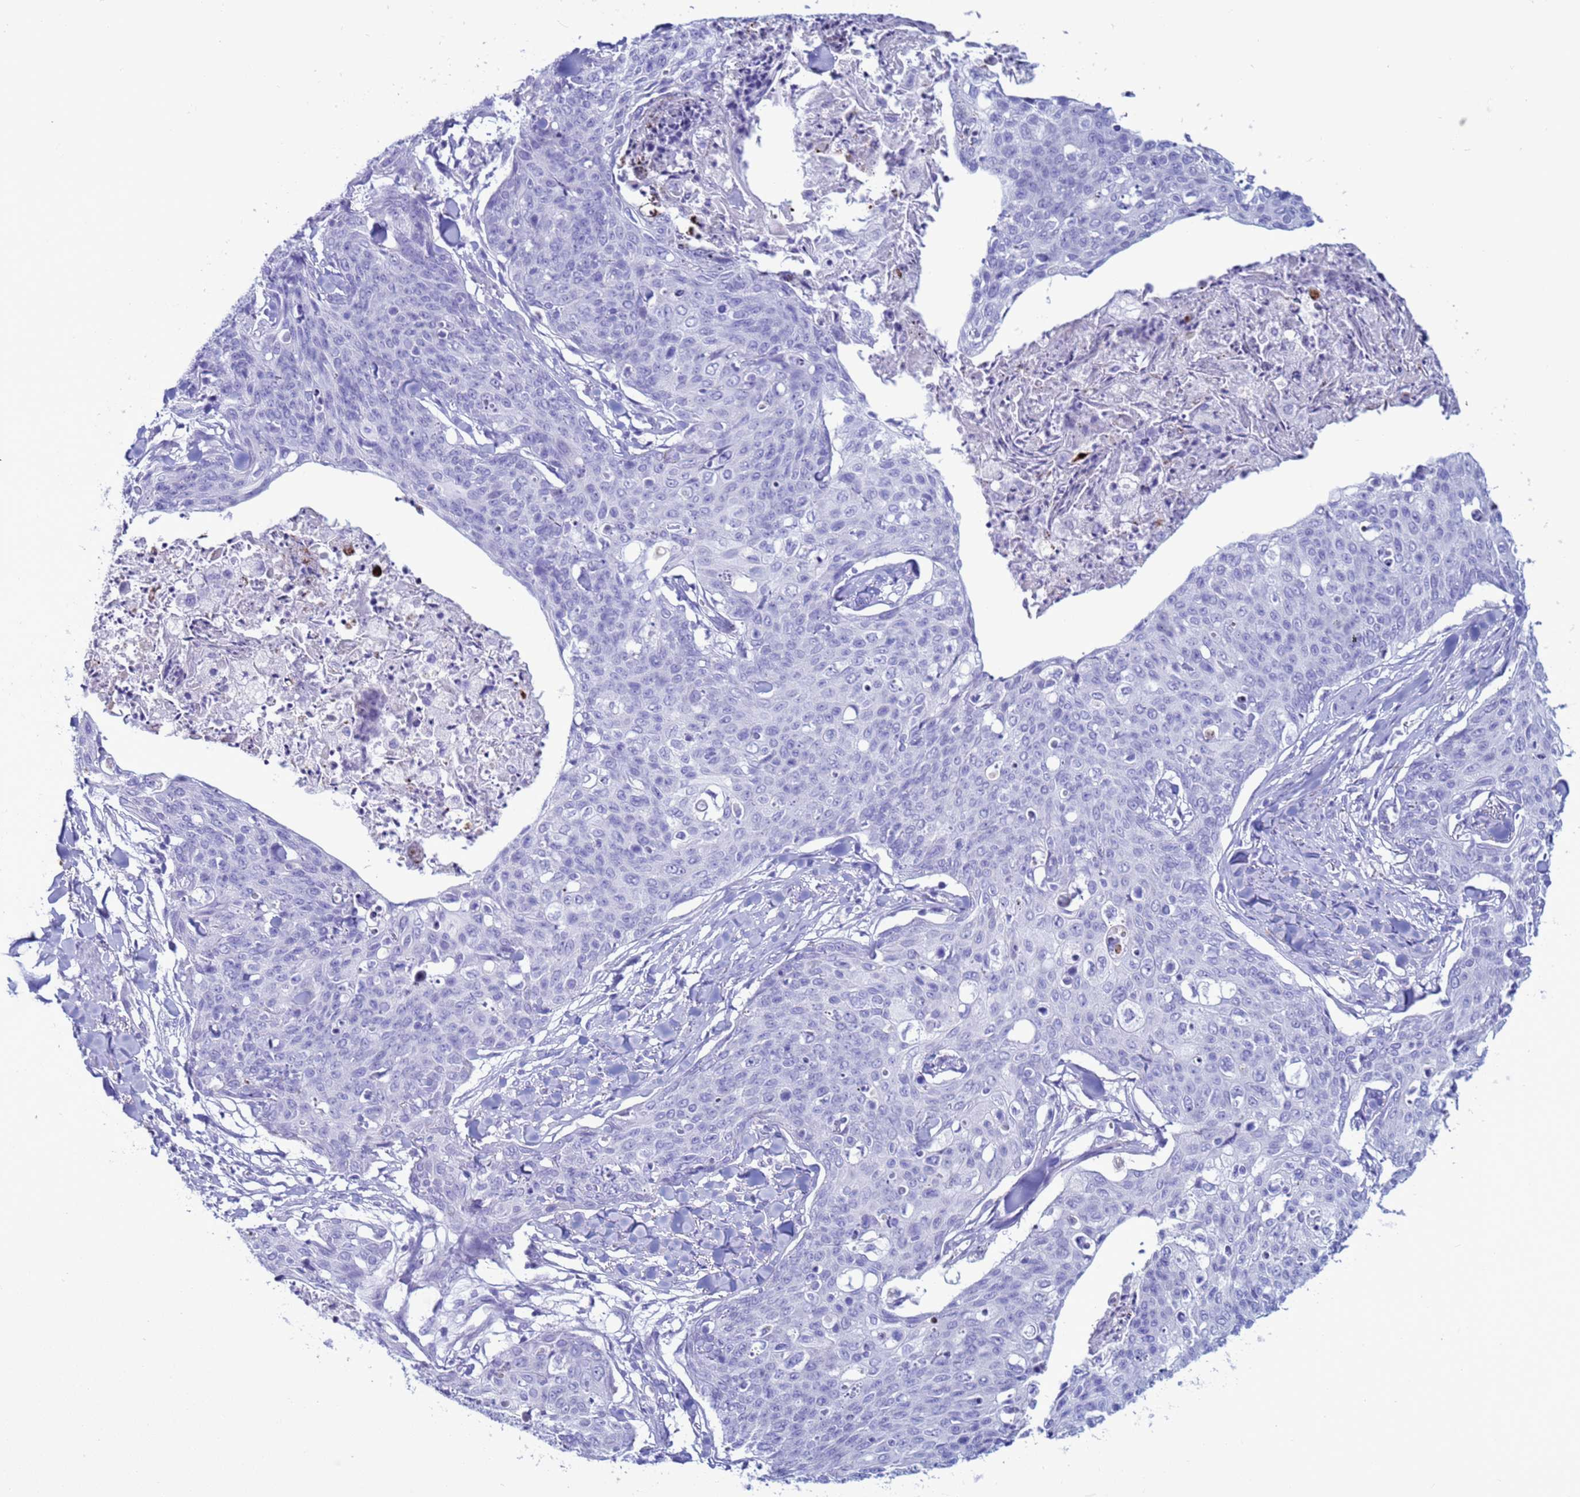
{"staining": {"intensity": "negative", "quantity": "none", "location": "none"}, "tissue": "skin cancer", "cell_type": "Tumor cells", "image_type": "cancer", "snomed": [{"axis": "morphology", "description": "Squamous cell carcinoma, NOS"}, {"axis": "topography", "description": "Skin"}, {"axis": "topography", "description": "Vulva"}], "caption": "Tumor cells show no significant protein expression in skin cancer (squamous cell carcinoma).", "gene": "CST4", "patient": {"sex": "female", "age": 85}}